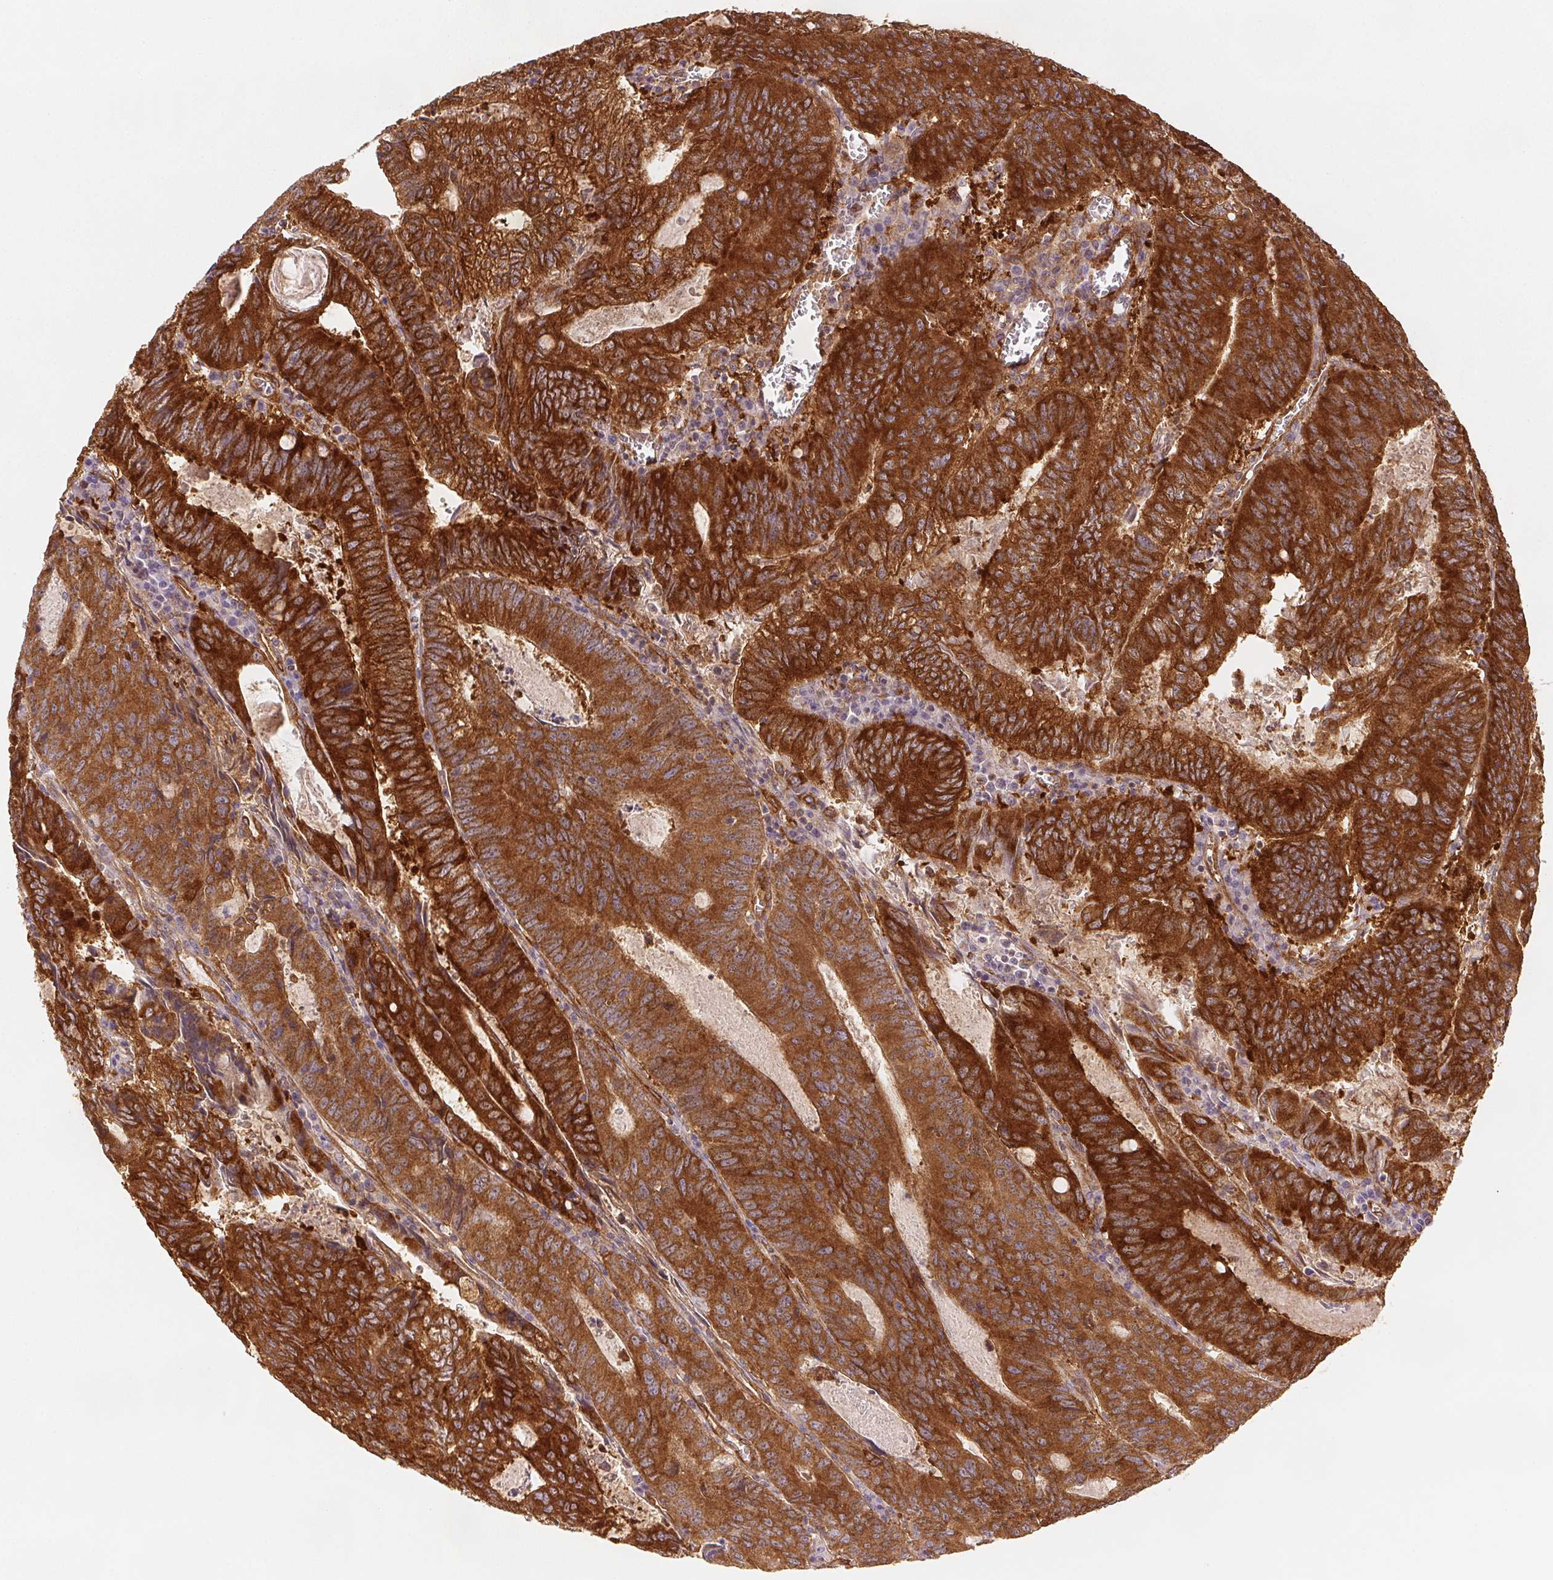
{"staining": {"intensity": "strong", "quantity": ">75%", "location": "cytoplasmic/membranous"}, "tissue": "colorectal cancer", "cell_type": "Tumor cells", "image_type": "cancer", "snomed": [{"axis": "morphology", "description": "Adenocarcinoma, NOS"}, {"axis": "topography", "description": "Colon"}], "caption": "Protein expression analysis of colorectal cancer exhibits strong cytoplasmic/membranous expression in about >75% of tumor cells.", "gene": "DIAPH2", "patient": {"sex": "male", "age": 67}}